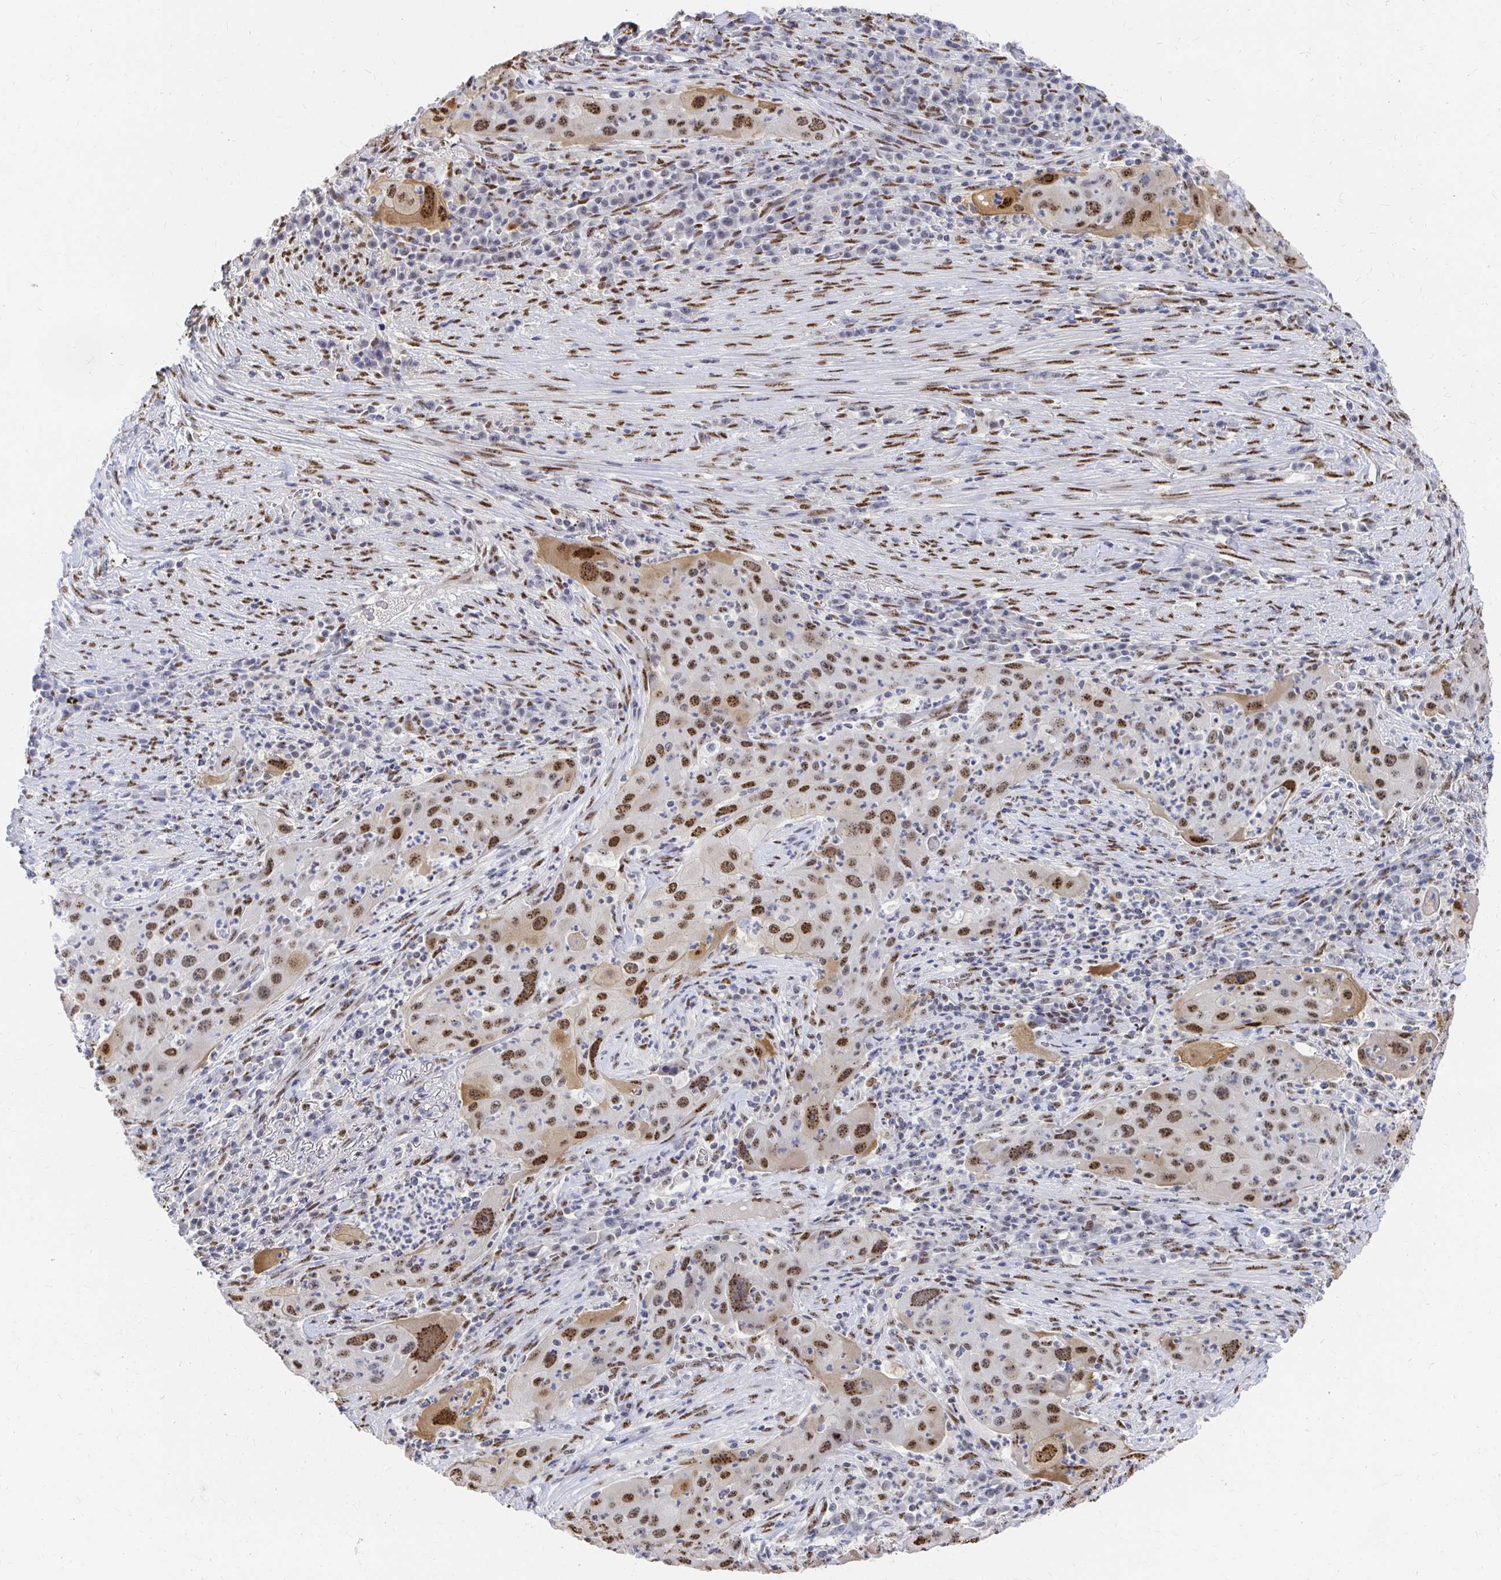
{"staining": {"intensity": "moderate", "quantity": ">75%", "location": "nuclear"}, "tissue": "lung cancer", "cell_type": "Tumor cells", "image_type": "cancer", "snomed": [{"axis": "morphology", "description": "Squamous cell carcinoma, NOS"}, {"axis": "topography", "description": "Lung"}], "caption": "Human lung cancer (squamous cell carcinoma) stained for a protein (brown) demonstrates moderate nuclear positive staining in approximately >75% of tumor cells.", "gene": "CLIC3", "patient": {"sex": "female", "age": 59}}